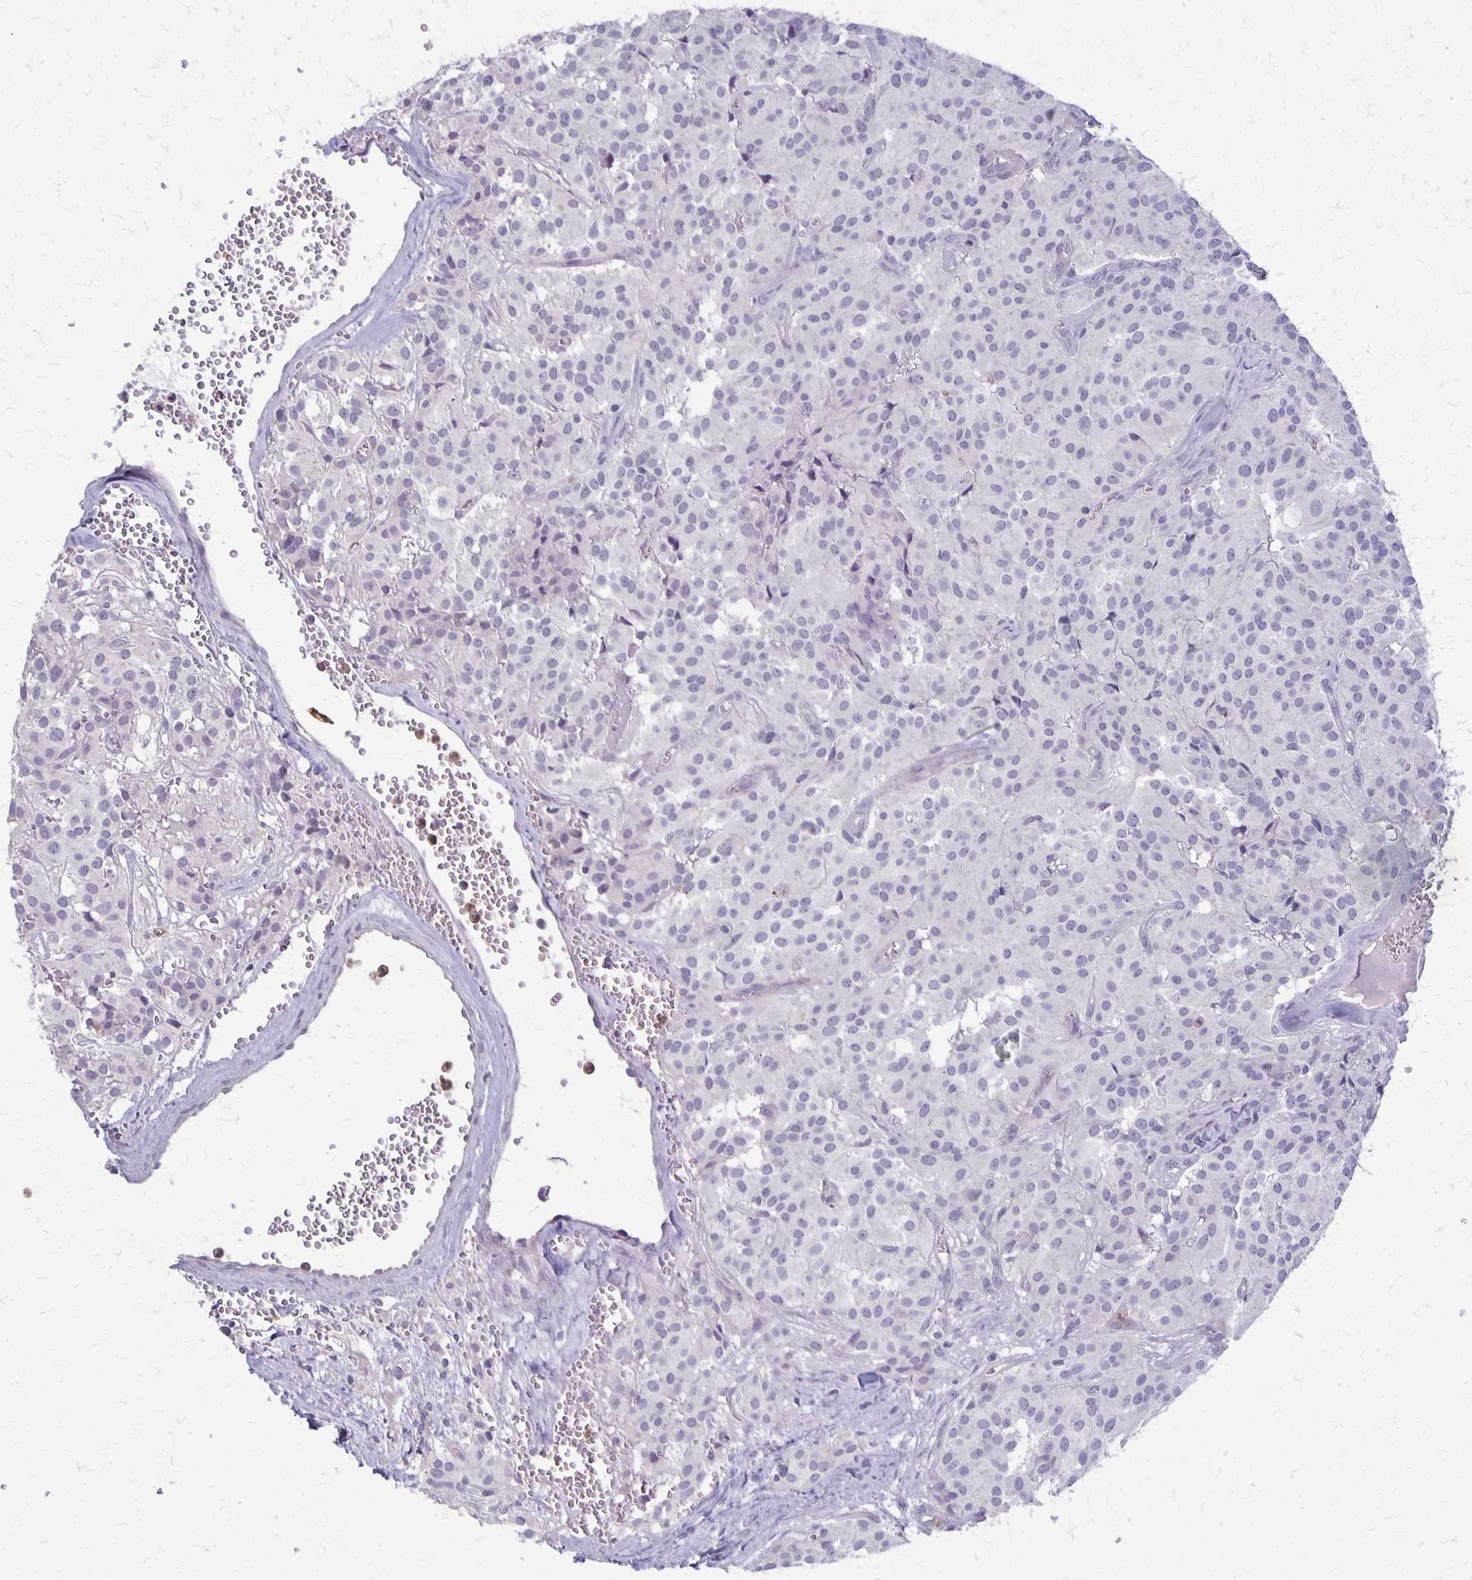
{"staining": {"intensity": "negative", "quantity": "none", "location": "none"}, "tissue": "glioma", "cell_type": "Tumor cells", "image_type": "cancer", "snomed": [{"axis": "morphology", "description": "Glioma, malignant, Low grade"}, {"axis": "topography", "description": "Brain"}], "caption": "Immunohistochemistry image of glioma stained for a protein (brown), which displays no positivity in tumor cells. (DAB (3,3'-diaminobenzidine) immunohistochemistry (IHC) visualized using brightfield microscopy, high magnification).", "gene": "SEPTIN5", "patient": {"sex": "male", "age": 42}}